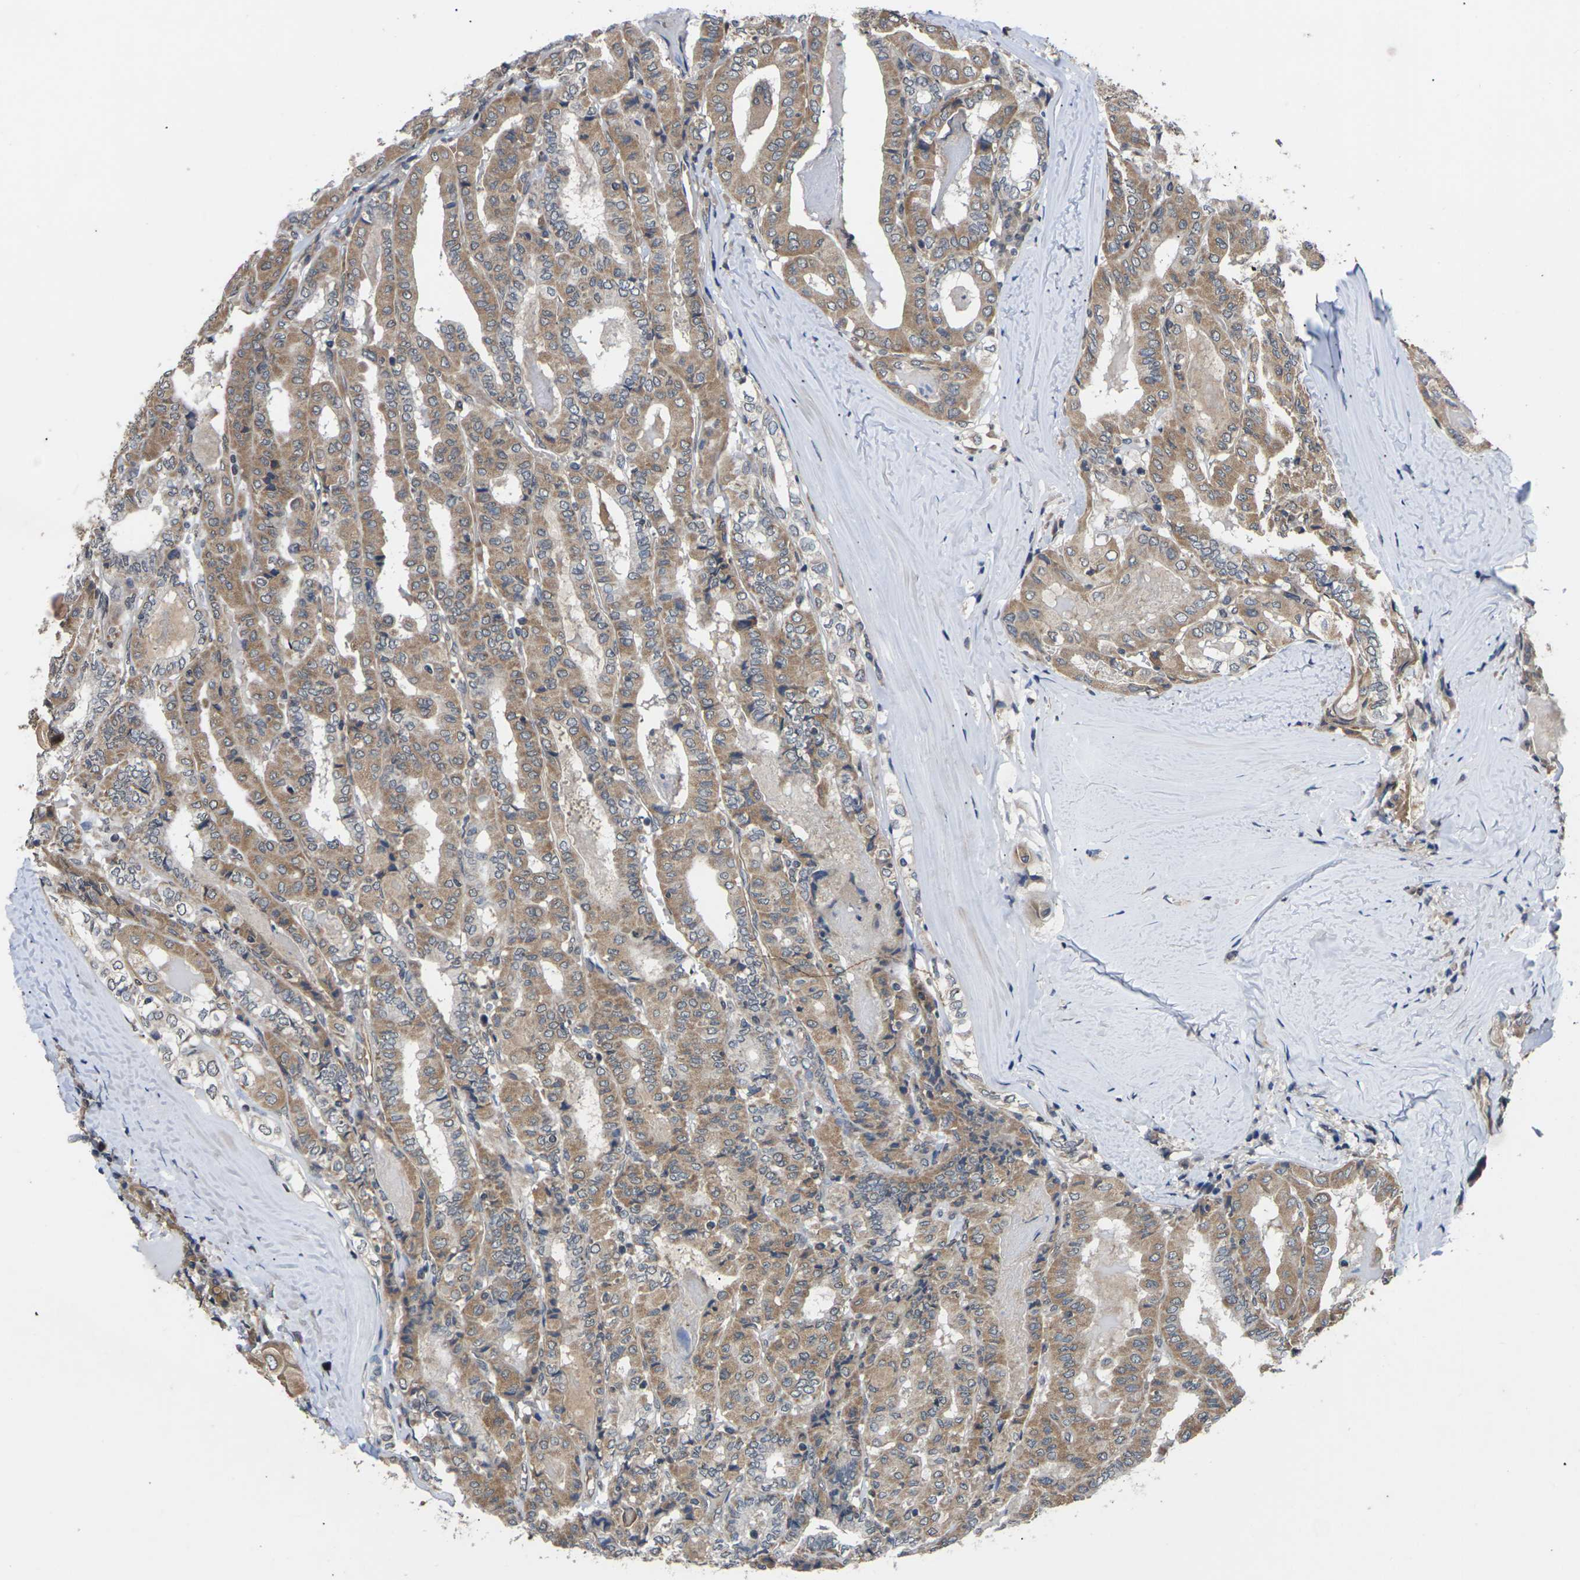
{"staining": {"intensity": "moderate", "quantity": ">75%", "location": "cytoplasmic/membranous"}, "tissue": "thyroid cancer", "cell_type": "Tumor cells", "image_type": "cancer", "snomed": [{"axis": "morphology", "description": "Papillary adenocarcinoma, NOS"}, {"axis": "topography", "description": "Thyroid gland"}], "caption": "Brown immunohistochemical staining in human thyroid cancer (papillary adenocarcinoma) exhibits moderate cytoplasmic/membranous staining in approximately >75% of tumor cells.", "gene": "DKK2", "patient": {"sex": "female", "age": 42}}